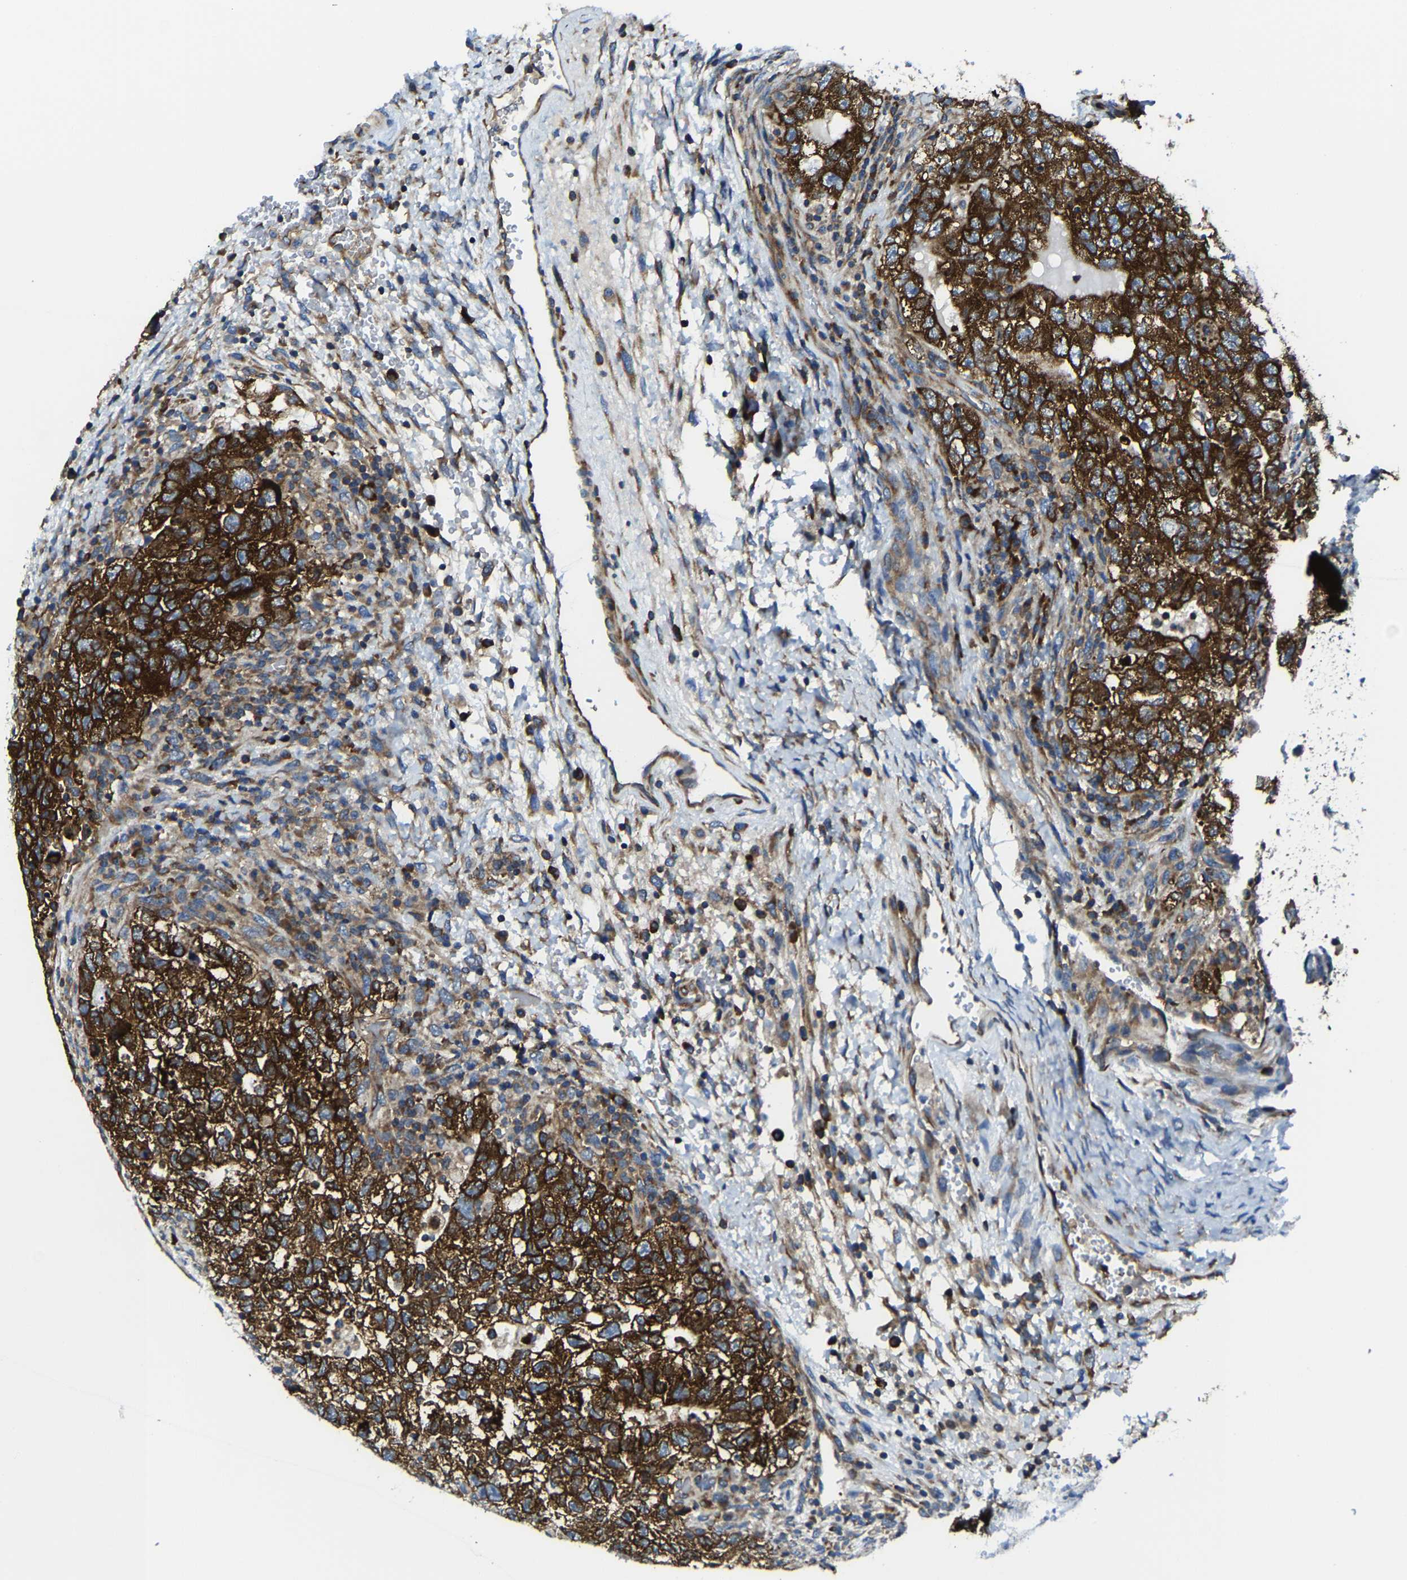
{"staining": {"intensity": "strong", "quantity": ">75%", "location": "cytoplasmic/membranous"}, "tissue": "testis cancer", "cell_type": "Tumor cells", "image_type": "cancer", "snomed": [{"axis": "morphology", "description": "Carcinoma, Embryonal, NOS"}, {"axis": "topography", "description": "Testis"}], "caption": "Immunohistochemical staining of testis embryonal carcinoma exhibits high levels of strong cytoplasmic/membranous expression in approximately >75% of tumor cells.", "gene": "G3BP2", "patient": {"sex": "male", "age": 36}}